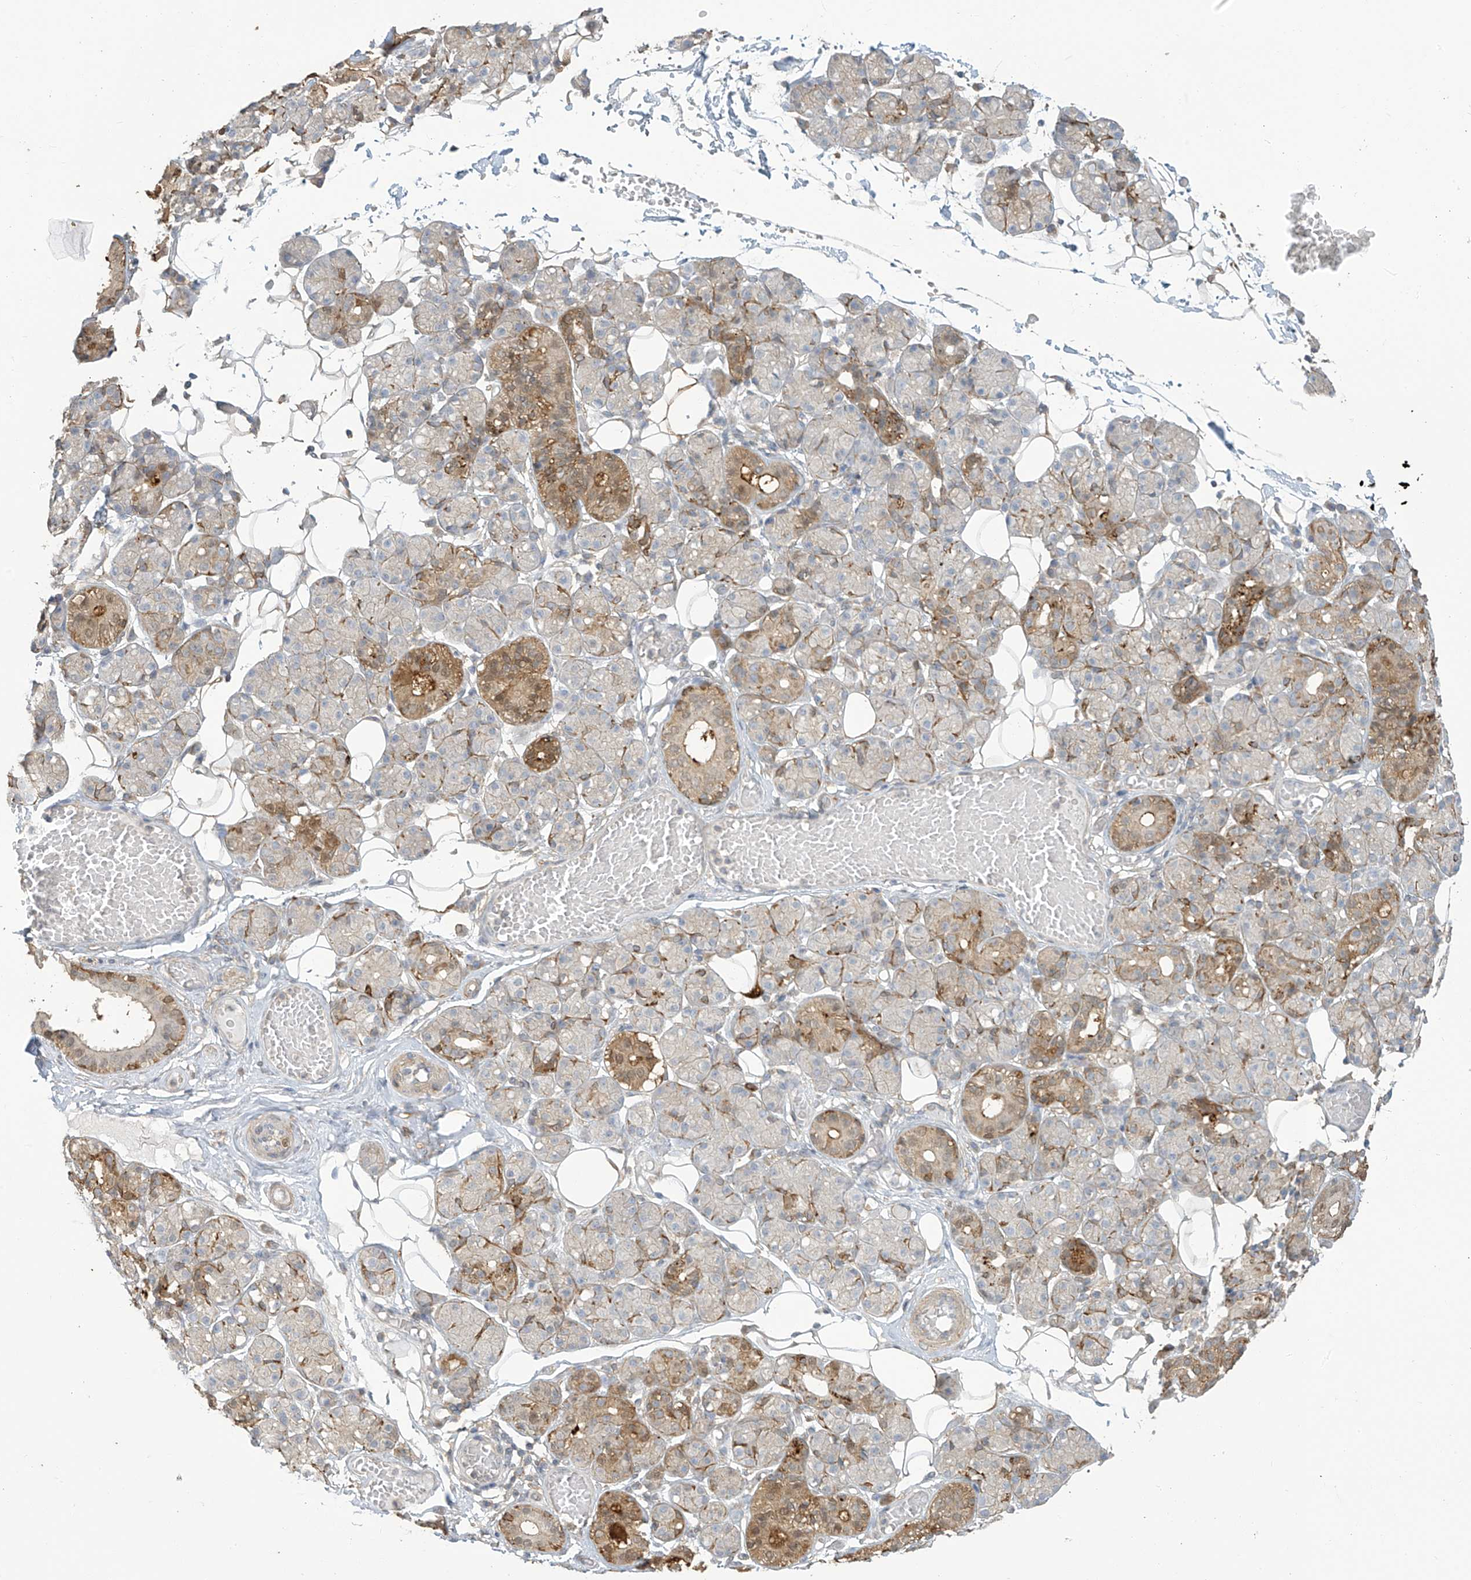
{"staining": {"intensity": "moderate", "quantity": "25%-75%", "location": "cytoplasmic/membranous"}, "tissue": "salivary gland", "cell_type": "Glandular cells", "image_type": "normal", "snomed": [{"axis": "morphology", "description": "Normal tissue, NOS"}, {"axis": "topography", "description": "Salivary gland"}], "caption": "IHC photomicrograph of unremarkable salivary gland stained for a protein (brown), which reveals medium levels of moderate cytoplasmic/membranous positivity in approximately 25%-75% of glandular cells.", "gene": "TAGAP", "patient": {"sex": "male", "age": 63}}